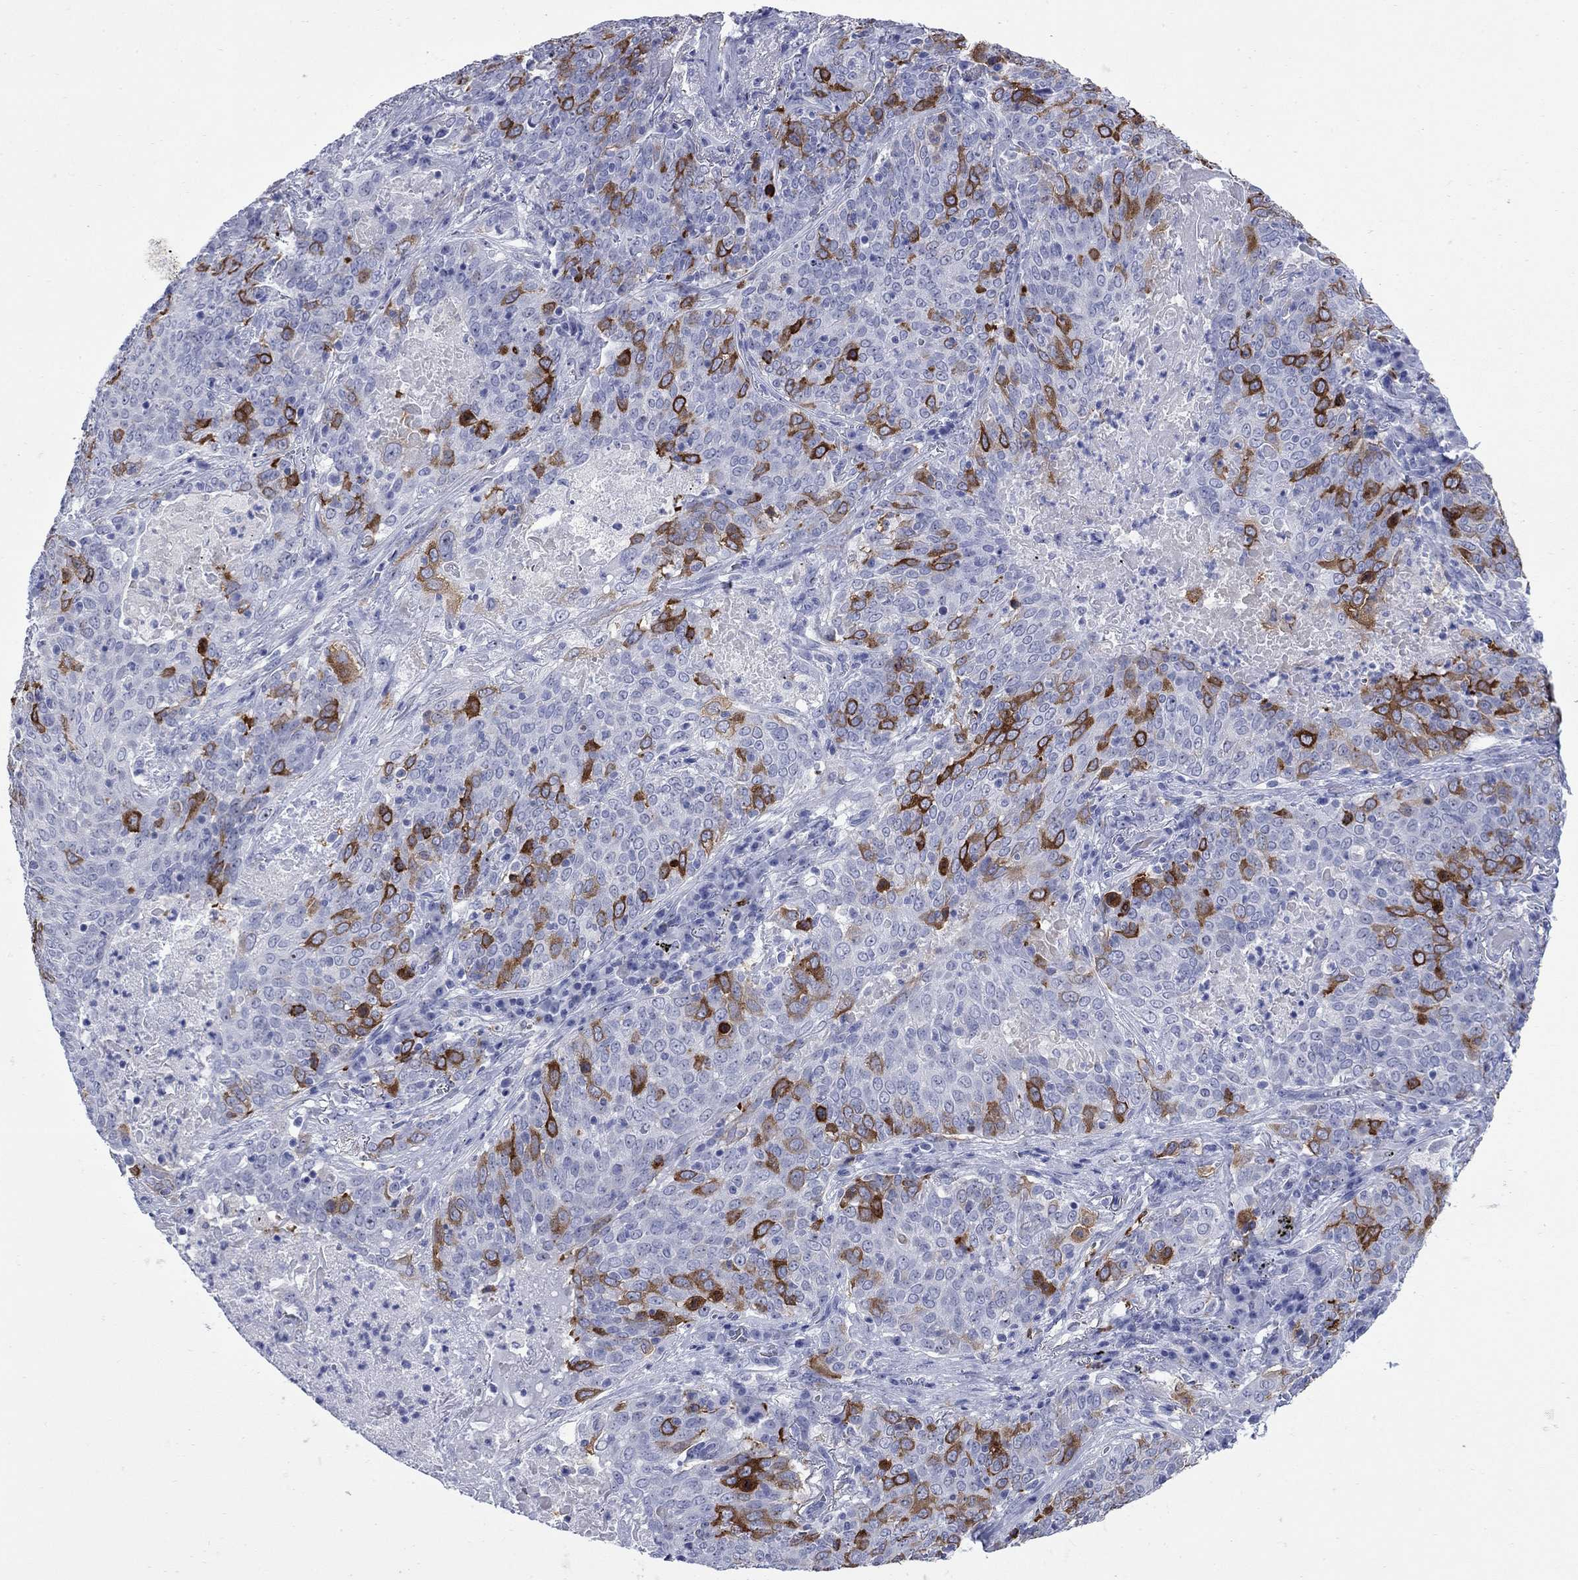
{"staining": {"intensity": "strong", "quantity": "<25%", "location": "cytoplasmic/membranous"}, "tissue": "lung cancer", "cell_type": "Tumor cells", "image_type": "cancer", "snomed": [{"axis": "morphology", "description": "Squamous cell carcinoma, NOS"}, {"axis": "topography", "description": "Lung"}], "caption": "The micrograph demonstrates a brown stain indicating the presence of a protein in the cytoplasmic/membranous of tumor cells in squamous cell carcinoma (lung).", "gene": "TACC3", "patient": {"sex": "male", "age": 82}}